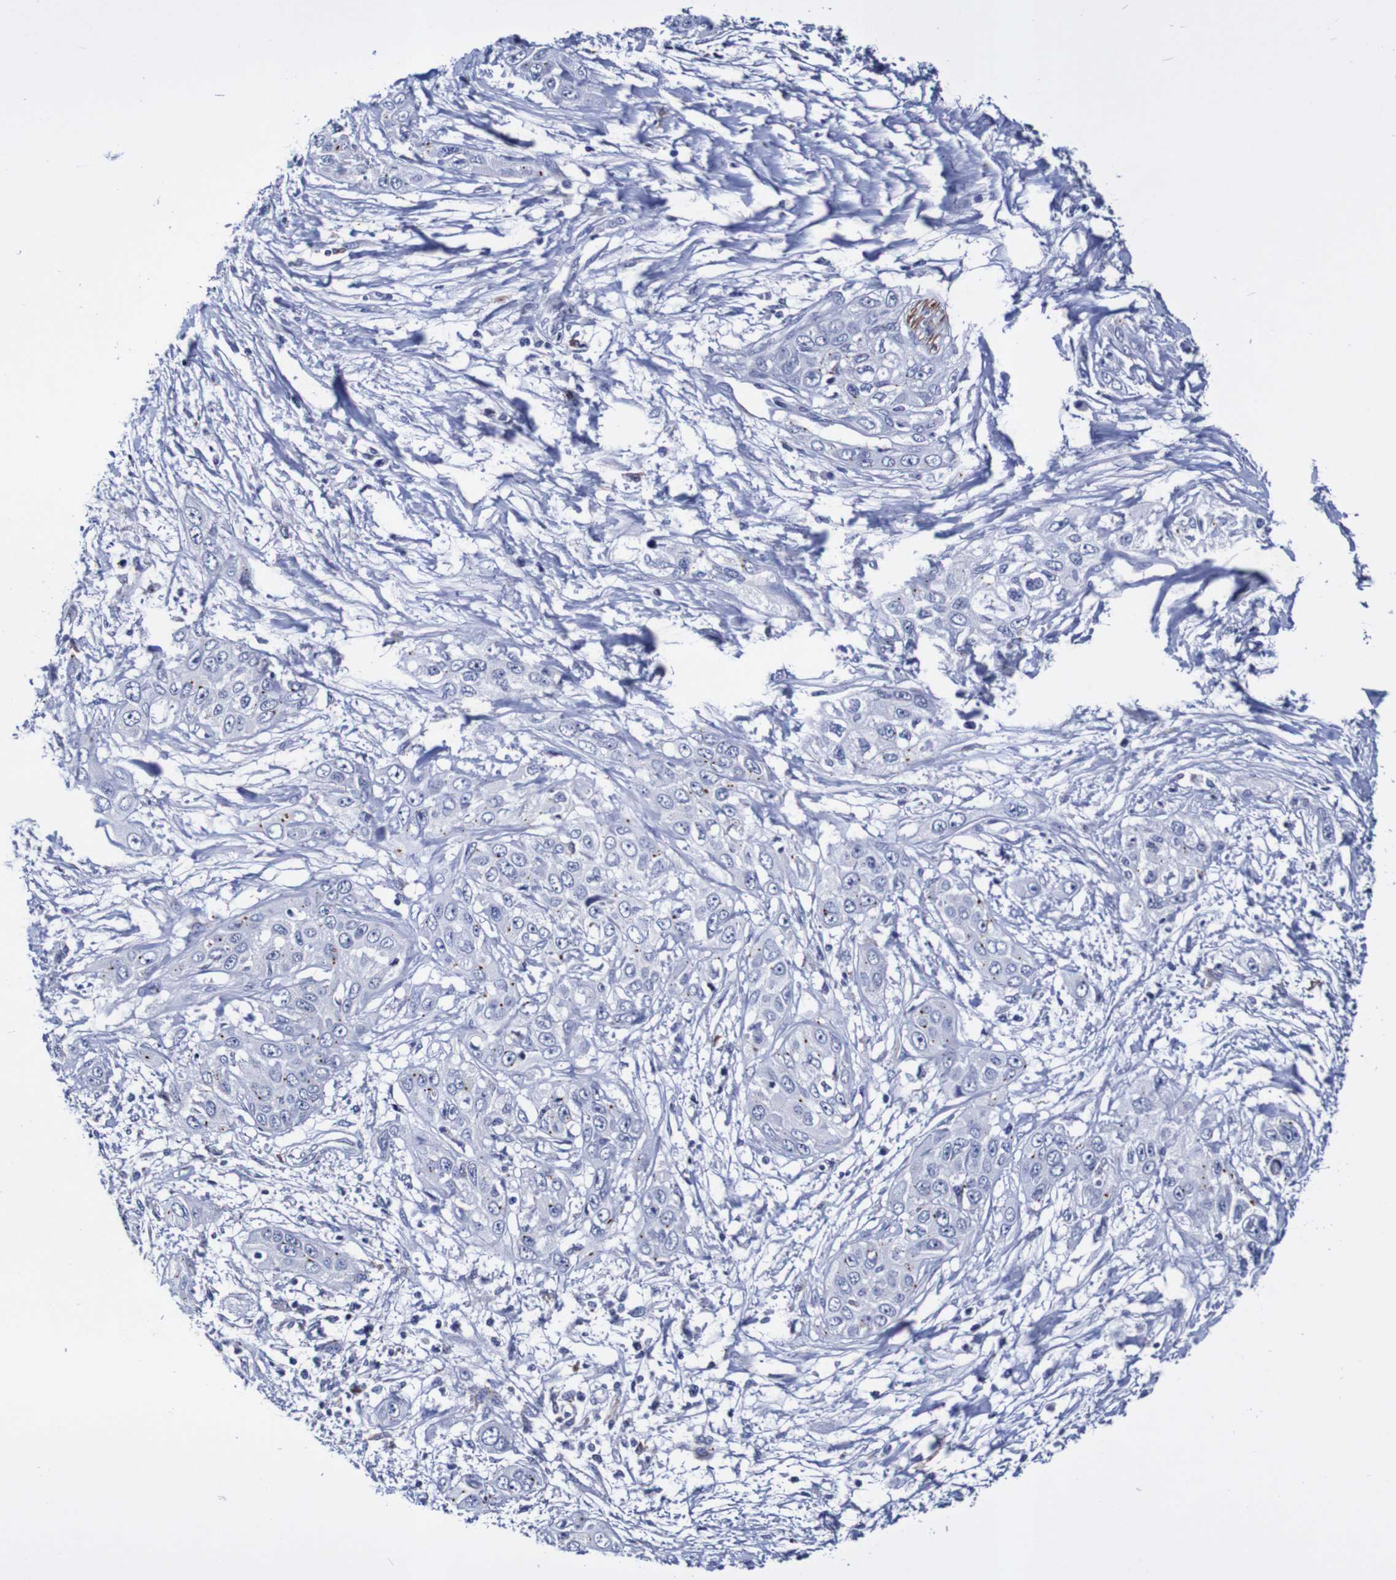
{"staining": {"intensity": "negative", "quantity": "none", "location": "none"}, "tissue": "pancreatic cancer", "cell_type": "Tumor cells", "image_type": "cancer", "snomed": [{"axis": "morphology", "description": "Adenocarcinoma, NOS"}, {"axis": "topography", "description": "Pancreas"}], "caption": "DAB (3,3'-diaminobenzidine) immunohistochemical staining of pancreatic adenocarcinoma reveals no significant expression in tumor cells.", "gene": "SEZ6", "patient": {"sex": "female", "age": 70}}